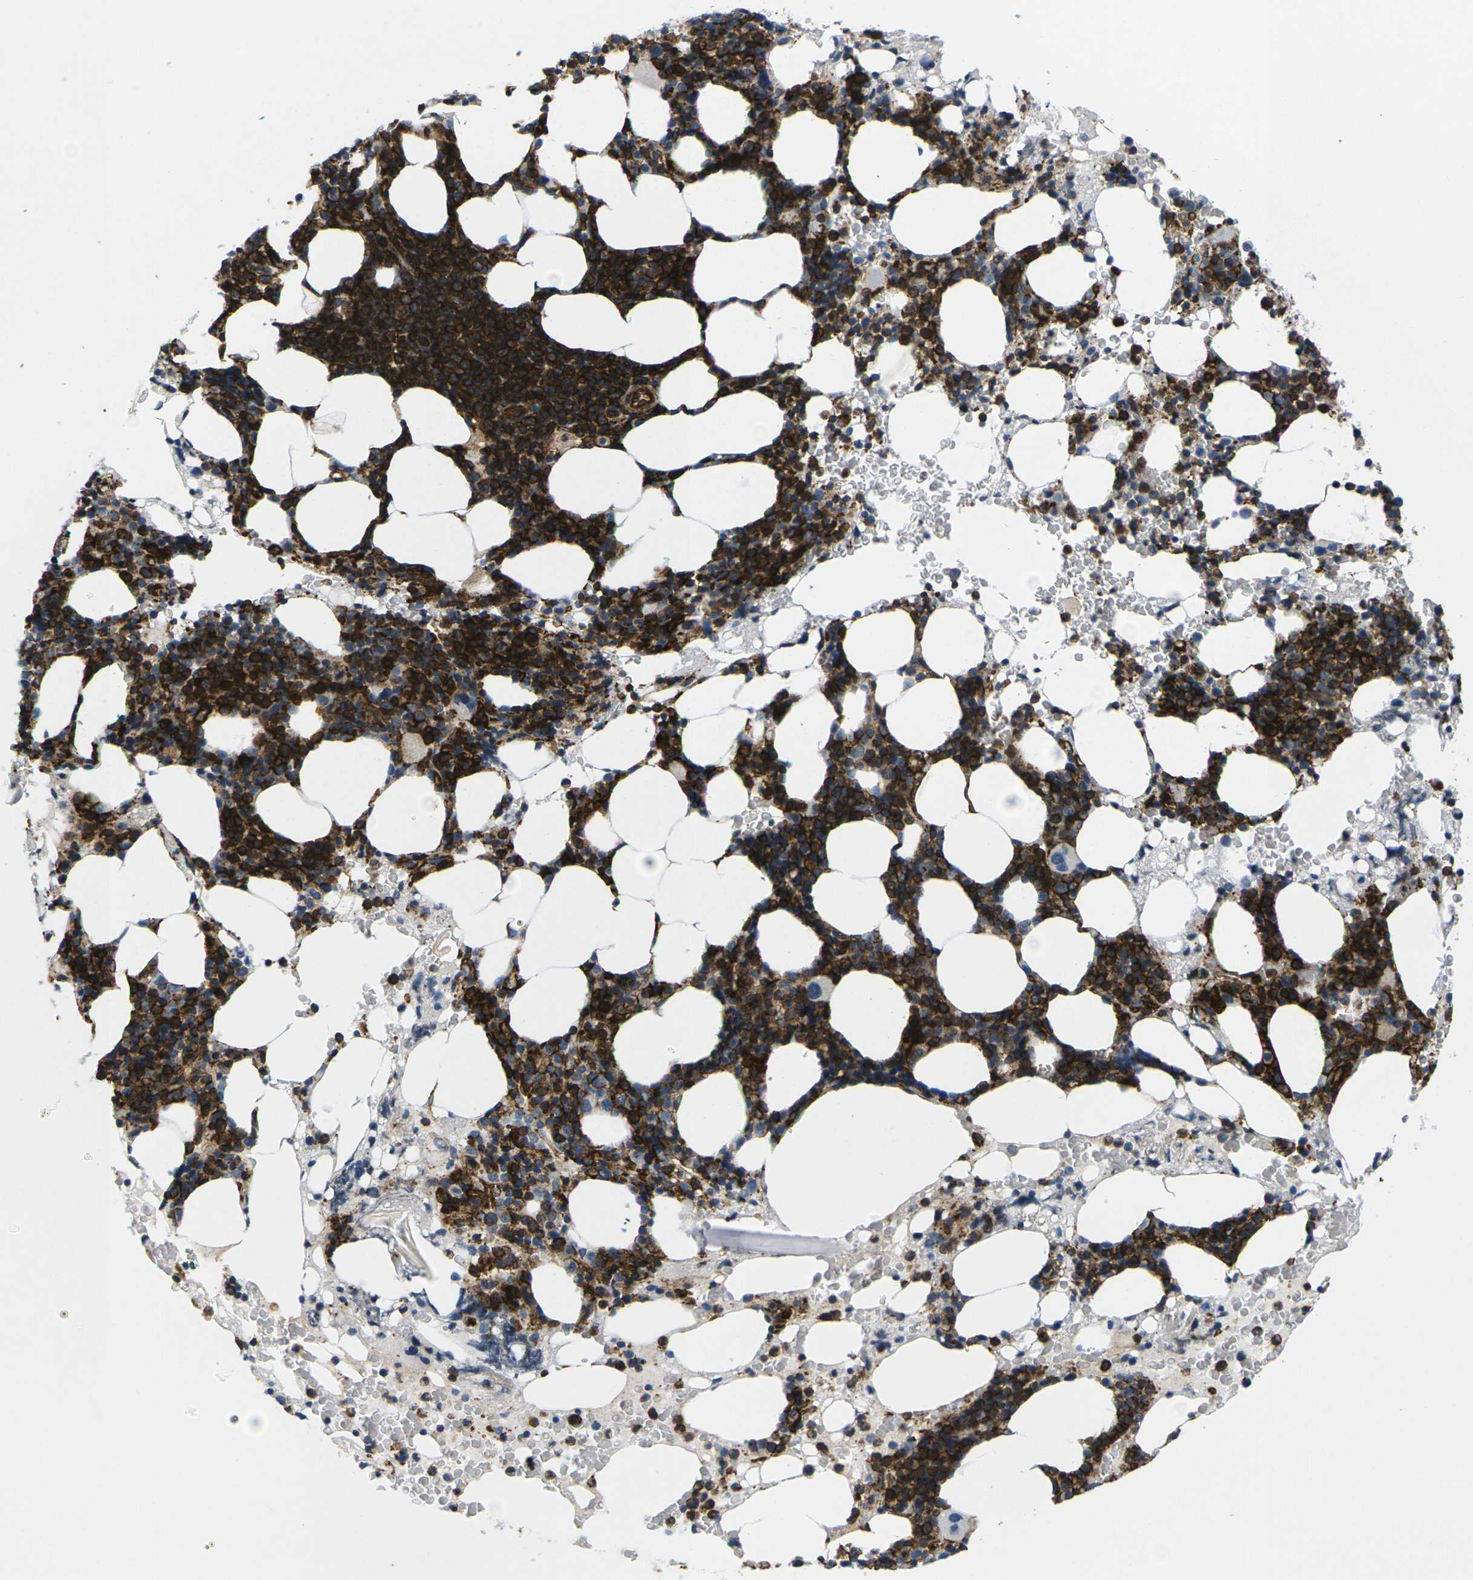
{"staining": {"intensity": "strong", "quantity": ">75%", "location": "cytoplasmic/membranous"}, "tissue": "bone marrow", "cell_type": "Hematopoietic cells", "image_type": "normal", "snomed": [{"axis": "morphology", "description": "Normal tissue, NOS"}, {"axis": "morphology", "description": "Inflammation, NOS"}, {"axis": "topography", "description": "Bone marrow"}], "caption": "Bone marrow stained with immunohistochemistry displays strong cytoplasmic/membranous positivity in approximately >75% of hematopoietic cells. (brown staining indicates protein expression, while blue staining denotes nuclei).", "gene": "IQGAP1", "patient": {"sex": "female", "age": 84}}